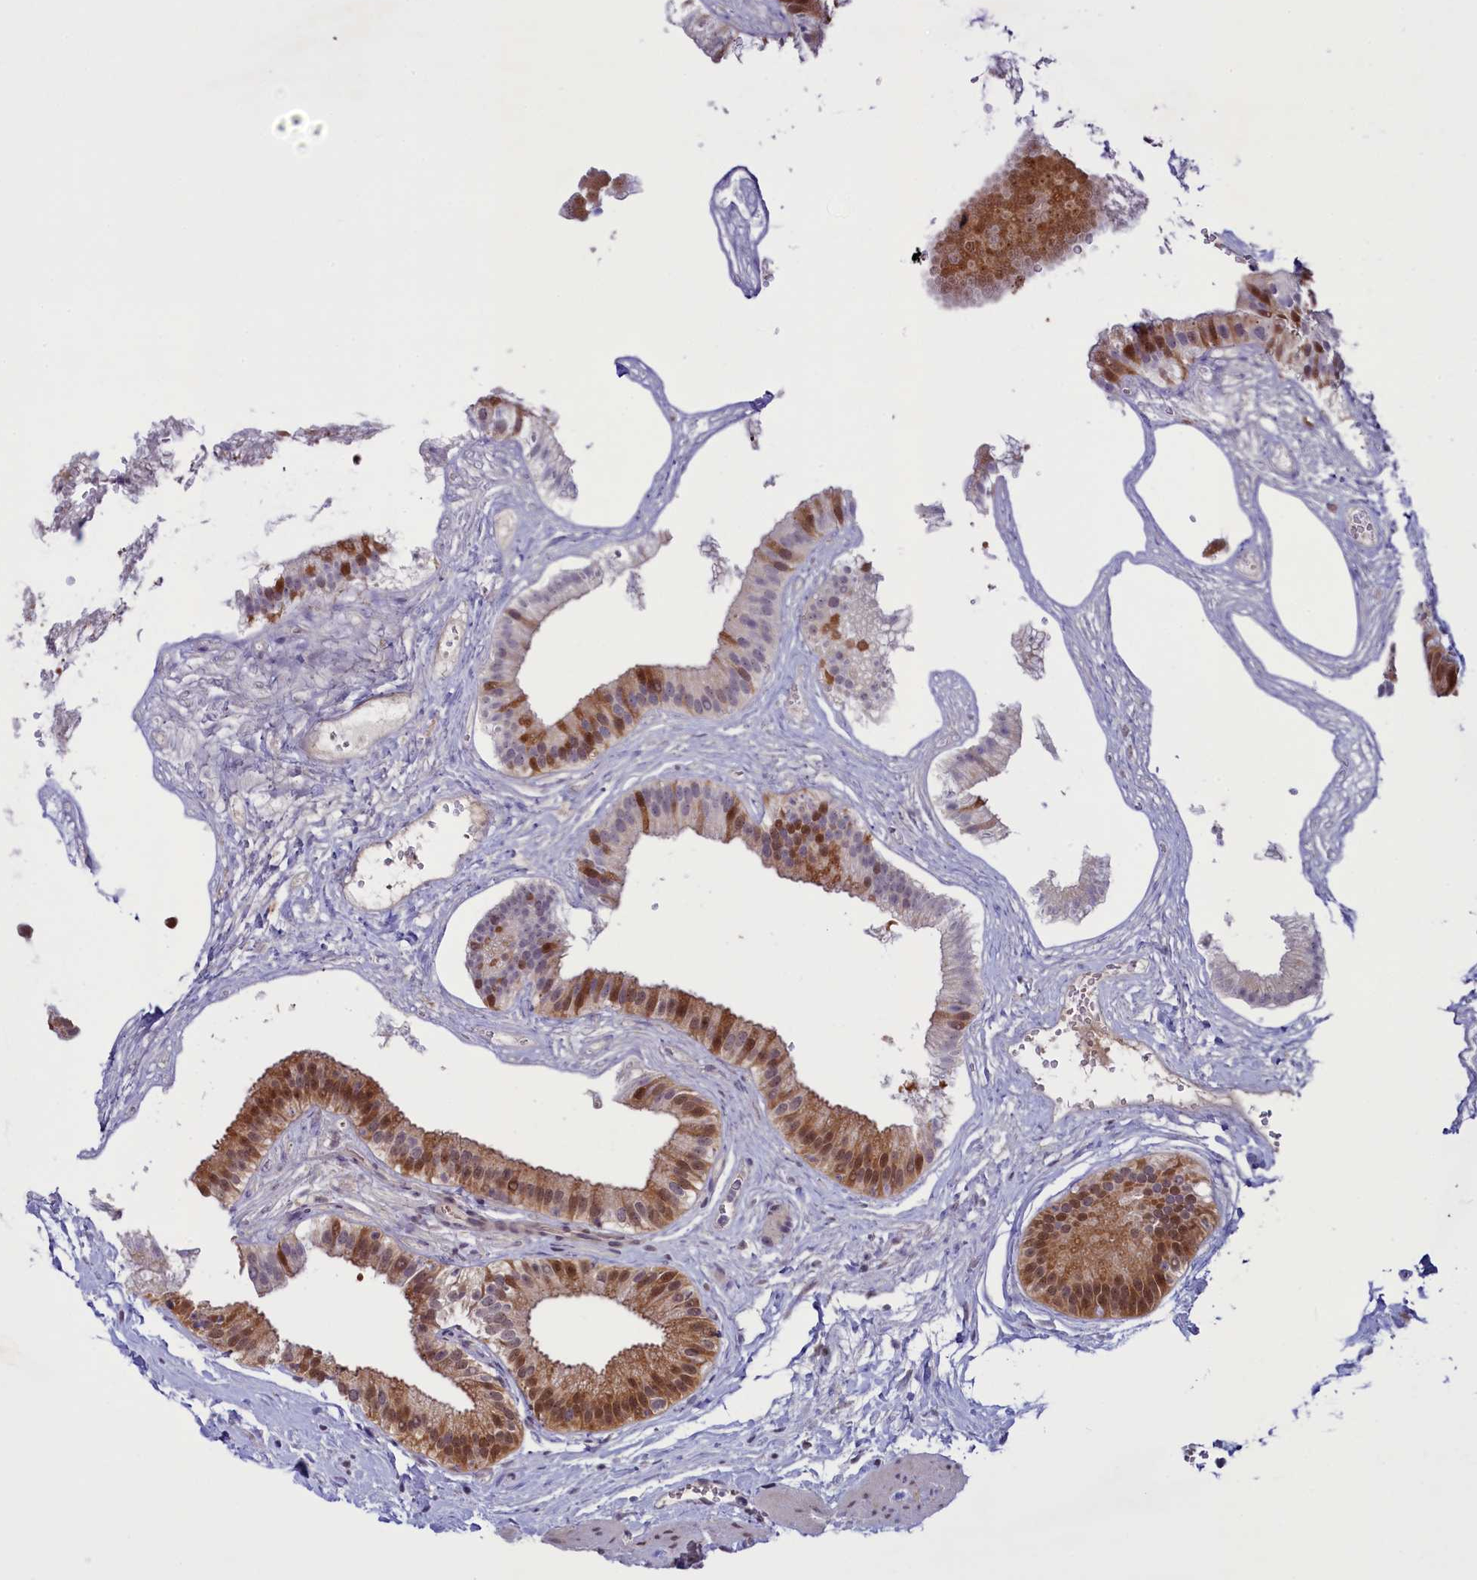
{"staining": {"intensity": "moderate", "quantity": "25%-75%", "location": "cytoplasmic/membranous,nuclear"}, "tissue": "gallbladder", "cell_type": "Glandular cells", "image_type": "normal", "snomed": [{"axis": "morphology", "description": "Normal tissue, NOS"}, {"axis": "topography", "description": "Gallbladder"}], "caption": "Brown immunohistochemical staining in normal human gallbladder demonstrates moderate cytoplasmic/membranous,nuclear staining in about 25%-75% of glandular cells.", "gene": "SLC7A6OS", "patient": {"sex": "female", "age": 54}}